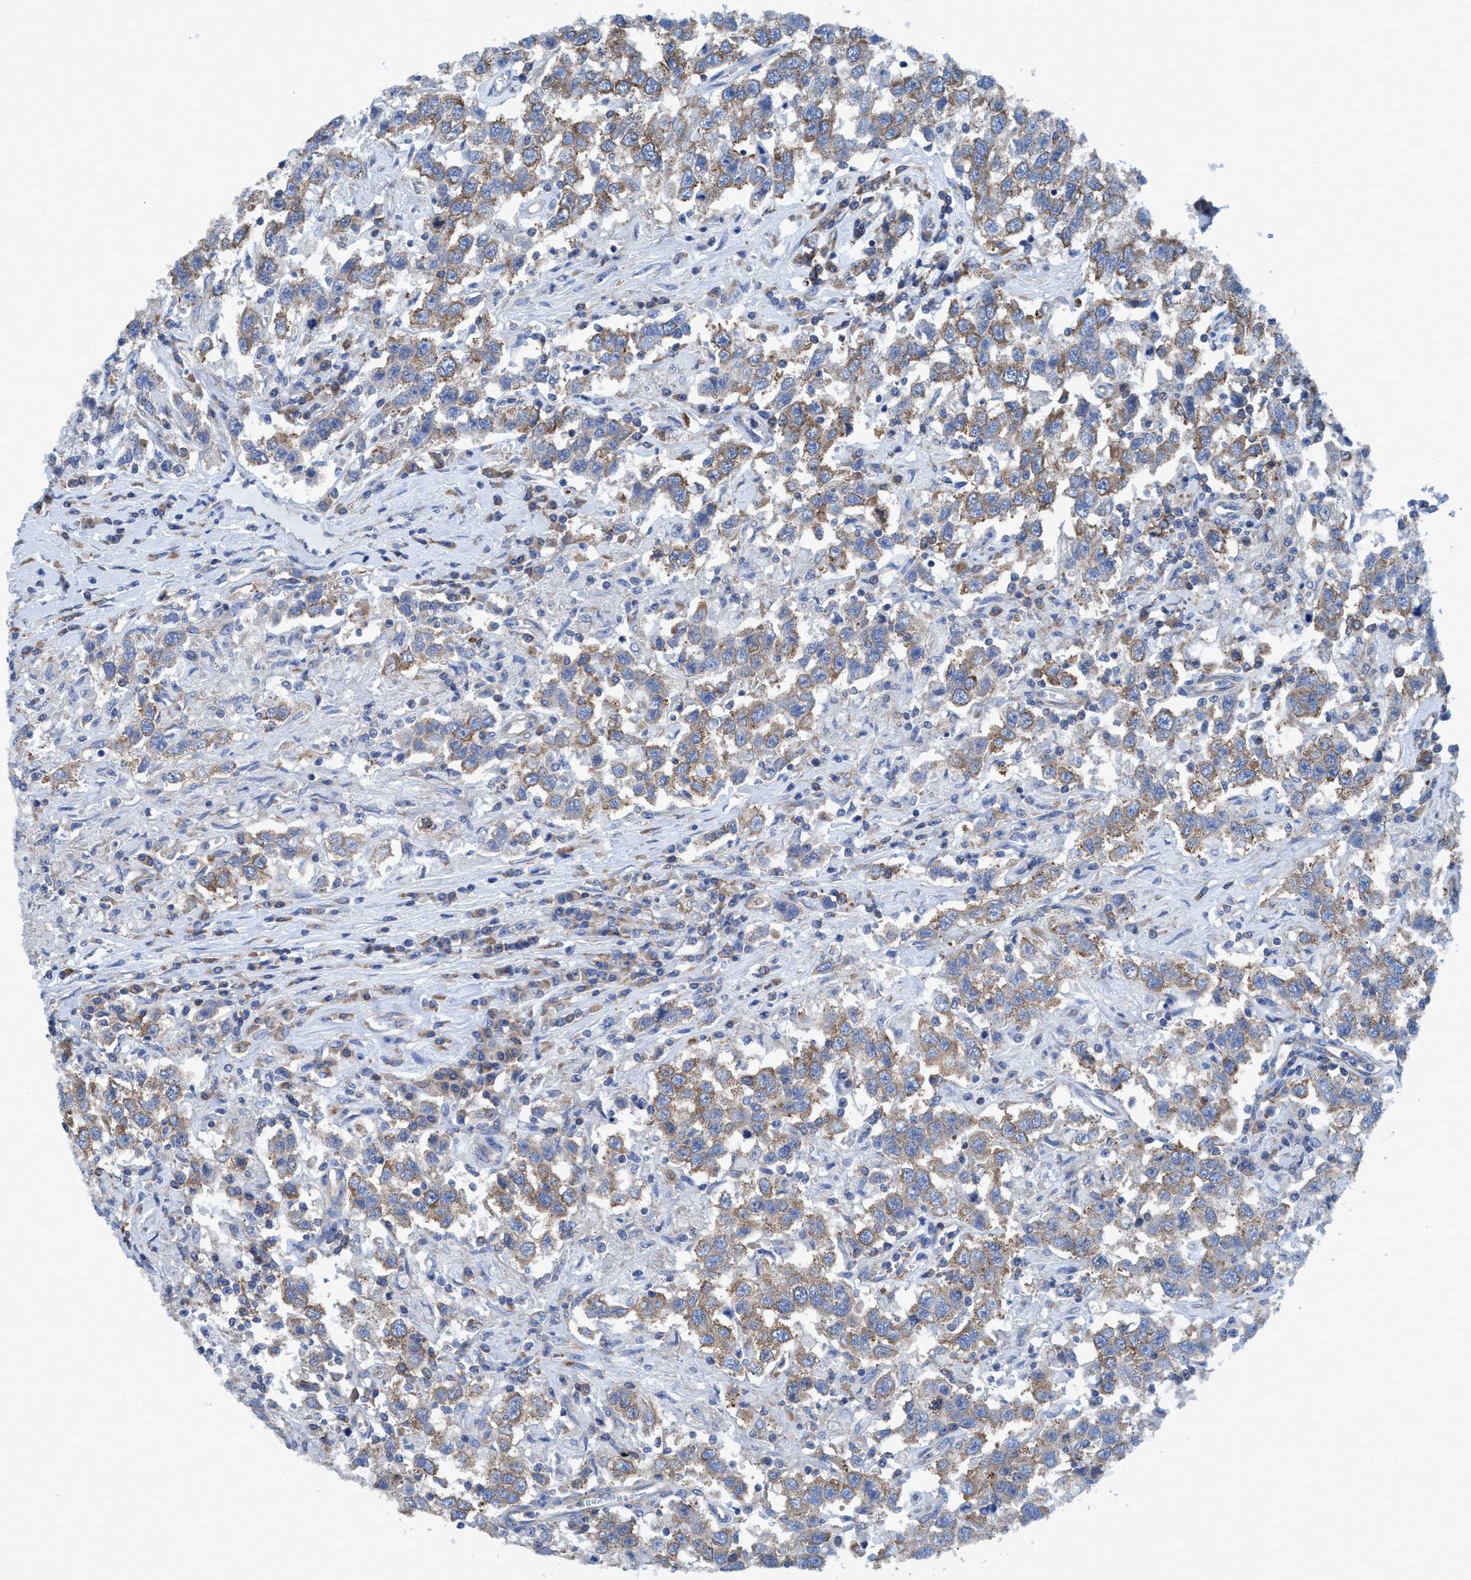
{"staining": {"intensity": "weak", "quantity": ">75%", "location": "cytoplasmic/membranous"}, "tissue": "testis cancer", "cell_type": "Tumor cells", "image_type": "cancer", "snomed": [{"axis": "morphology", "description": "Seminoma, NOS"}, {"axis": "topography", "description": "Testis"}], "caption": "The histopathology image displays a brown stain indicating the presence of a protein in the cytoplasmic/membranous of tumor cells in testis seminoma.", "gene": "NMT1", "patient": {"sex": "male", "age": 41}}